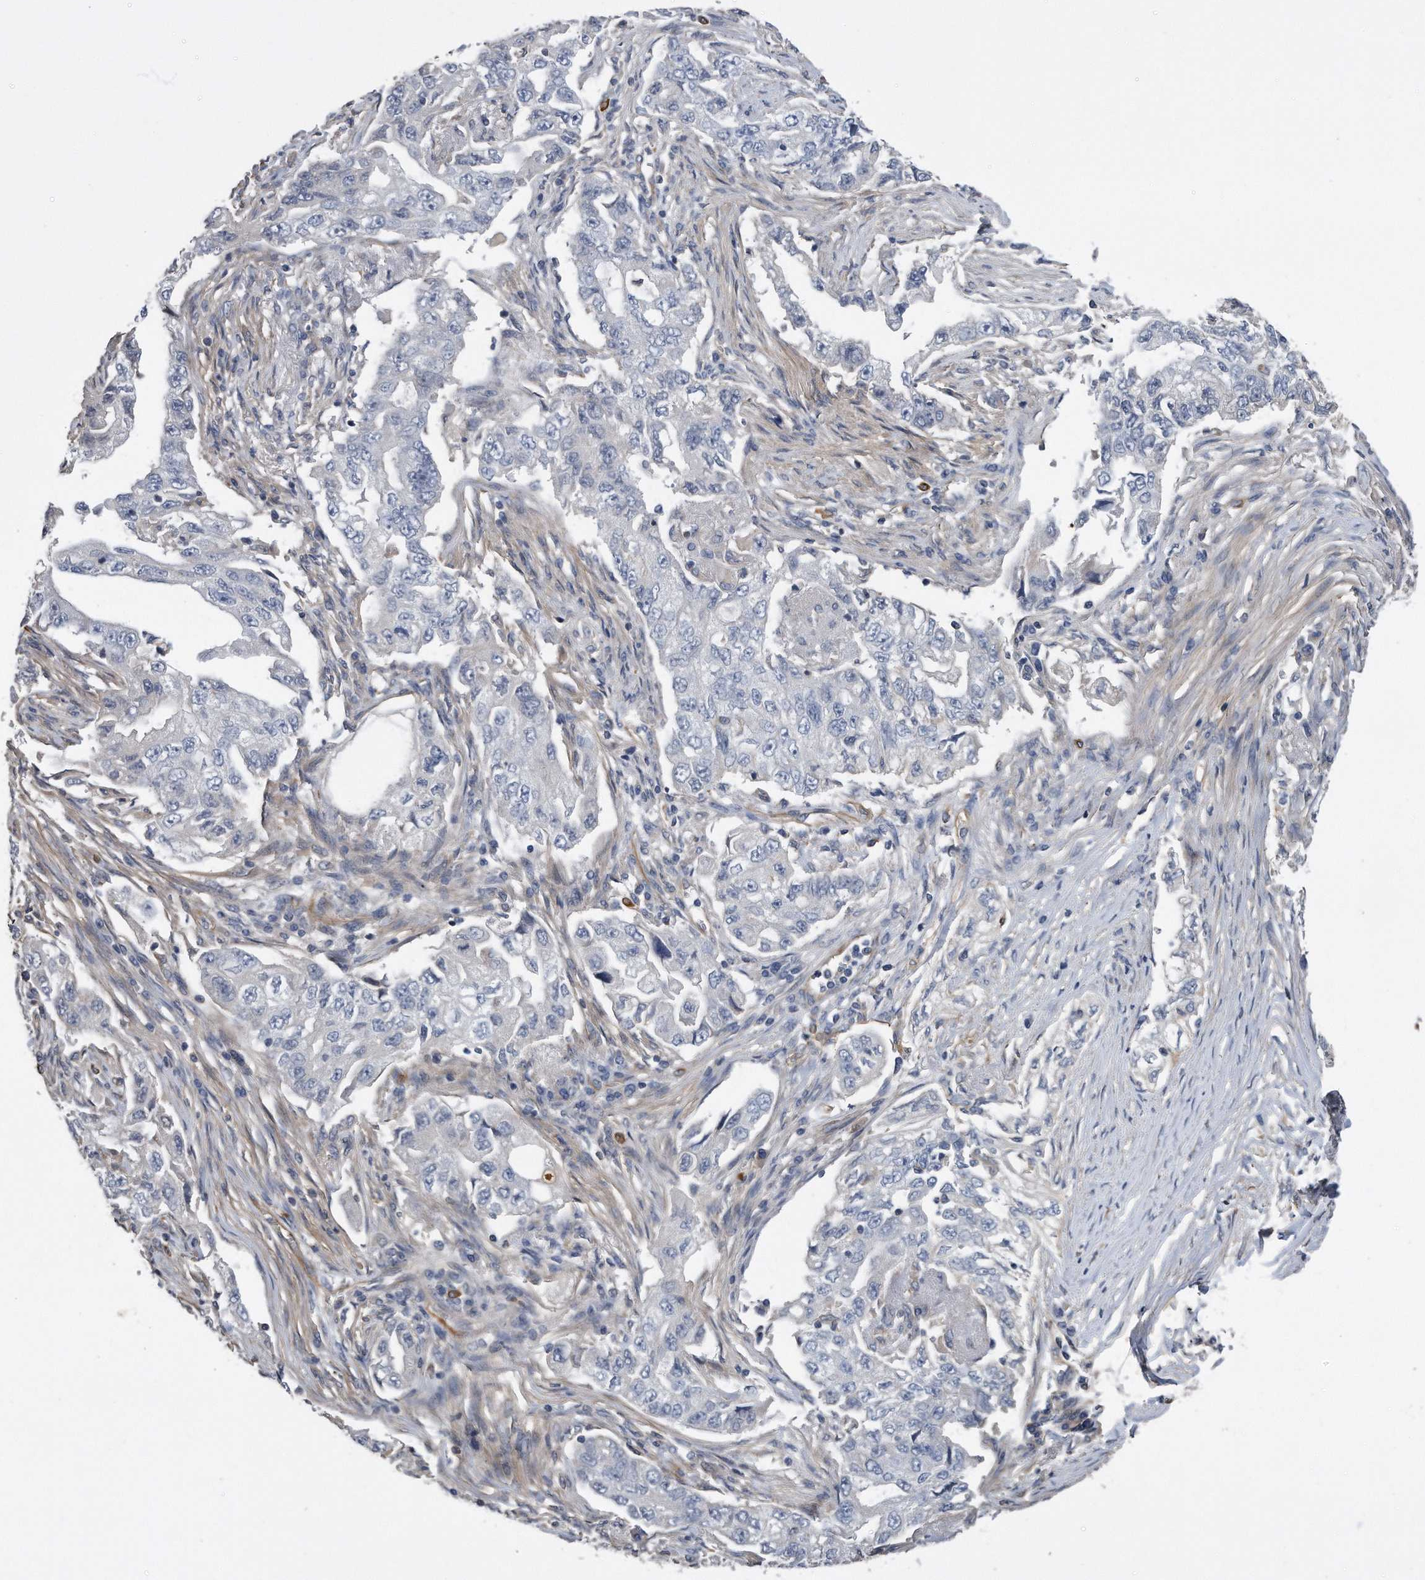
{"staining": {"intensity": "negative", "quantity": "none", "location": "none"}, "tissue": "lung cancer", "cell_type": "Tumor cells", "image_type": "cancer", "snomed": [{"axis": "morphology", "description": "Adenocarcinoma, NOS"}, {"axis": "topography", "description": "Lung"}], "caption": "The micrograph exhibits no staining of tumor cells in adenocarcinoma (lung).", "gene": "GPC1", "patient": {"sex": "female", "age": 51}}